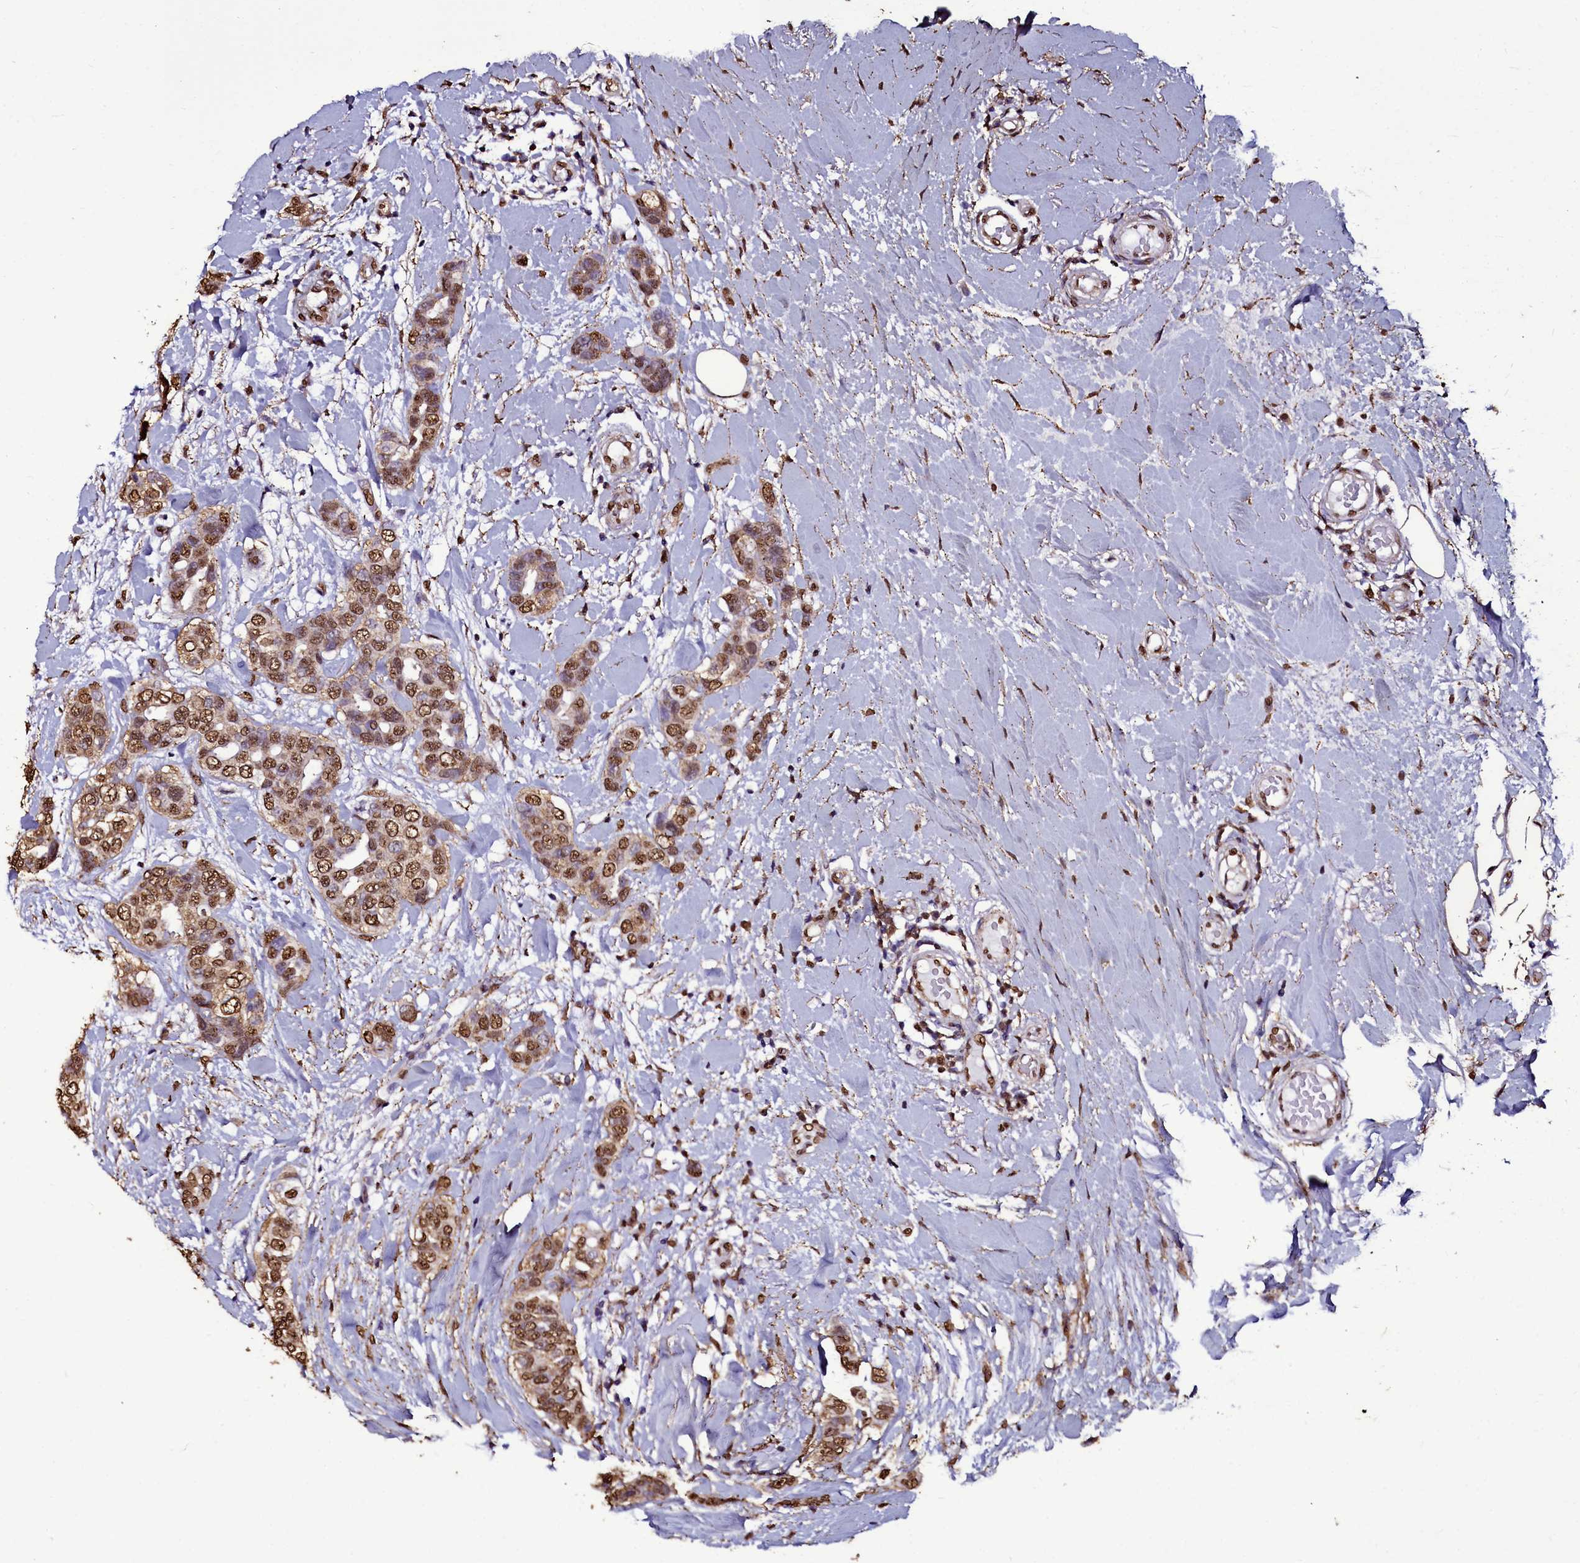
{"staining": {"intensity": "moderate", "quantity": ">75%", "location": "nuclear"}, "tissue": "breast cancer", "cell_type": "Tumor cells", "image_type": "cancer", "snomed": [{"axis": "morphology", "description": "Lobular carcinoma"}, {"axis": "topography", "description": "Breast"}], "caption": "A photomicrograph of lobular carcinoma (breast) stained for a protein exhibits moderate nuclear brown staining in tumor cells. The protein is stained brown, and the nuclei are stained in blue (DAB IHC with brightfield microscopy, high magnification).", "gene": "TRIP6", "patient": {"sex": "female", "age": 51}}